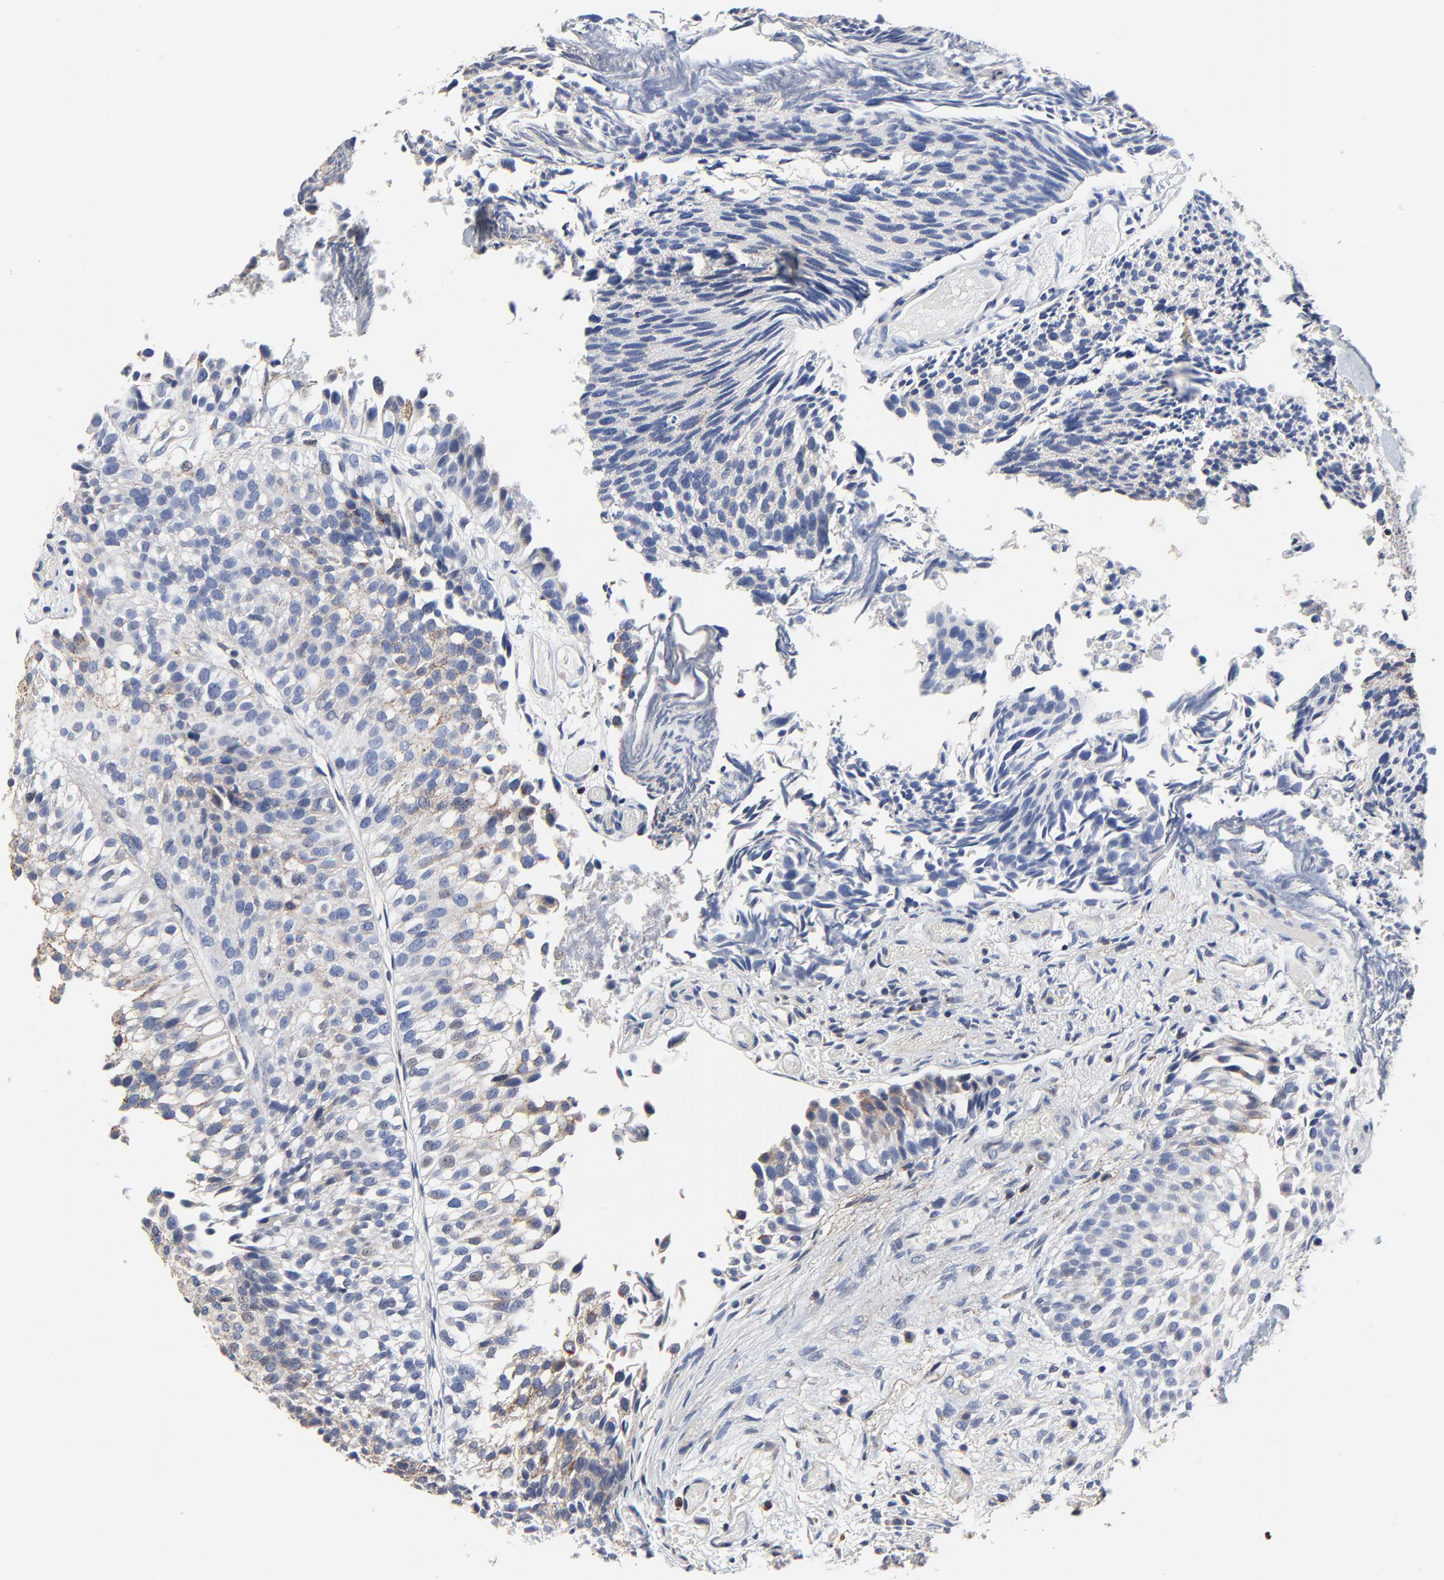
{"staining": {"intensity": "negative", "quantity": "none", "location": "none"}, "tissue": "urothelial cancer", "cell_type": "Tumor cells", "image_type": "cancer", "snomed": [{"axis": "morphology", "description": "Urothelial carcinoma, Low grade"}, {"axis": "topography", "description": "Urinary bladder"}], "caption": "The micrograph demonstrates no significant staining in tumor cells of urothelial carcinoma (low-grade).", "gene": "SKAP1", "patient": {"sex": "male", "age": 84}}